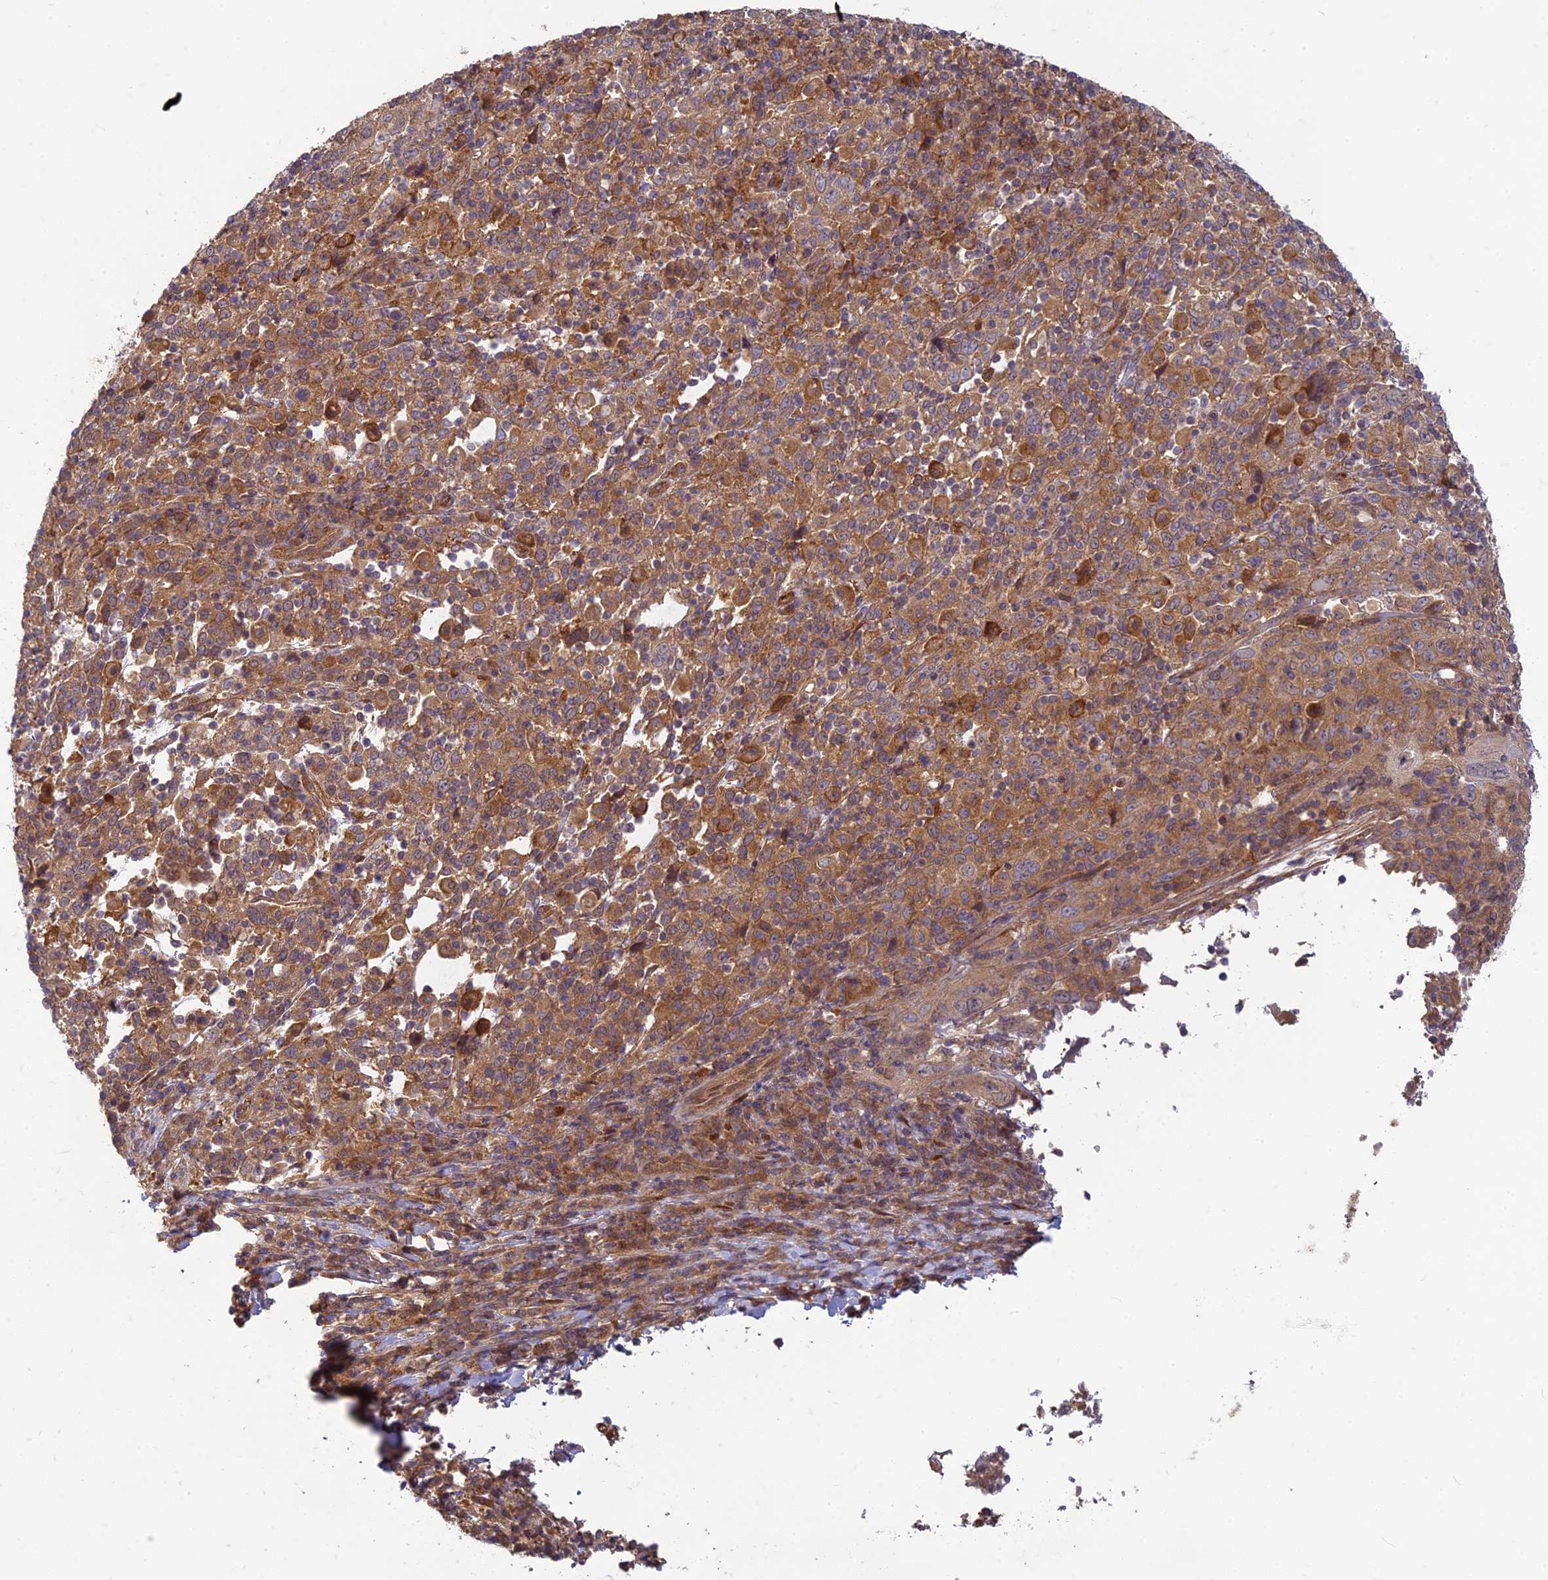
{"staining": {"intensity": "moderate", "quantity": ">75%", "location": "cytoplasmic/membranous"}, "tissue": "cervical cancer", "cell_type": "Tumor cells", "image_type": "cancer", "snomed": [{"axis": "morphology", "description": "Squamous cell carcinoma, NOS"}, {"axis": "topography", "description": "Cervix"}], "caption": "Immunohistochemical staining of human squamous cell carcinoma (cervical) reveals medium levels of moderate cytoplasmic/membranous protein expression in about >75% of tumor cells.", "gene": "TCF25", "patient": {"sex": "female", "age": 46}}